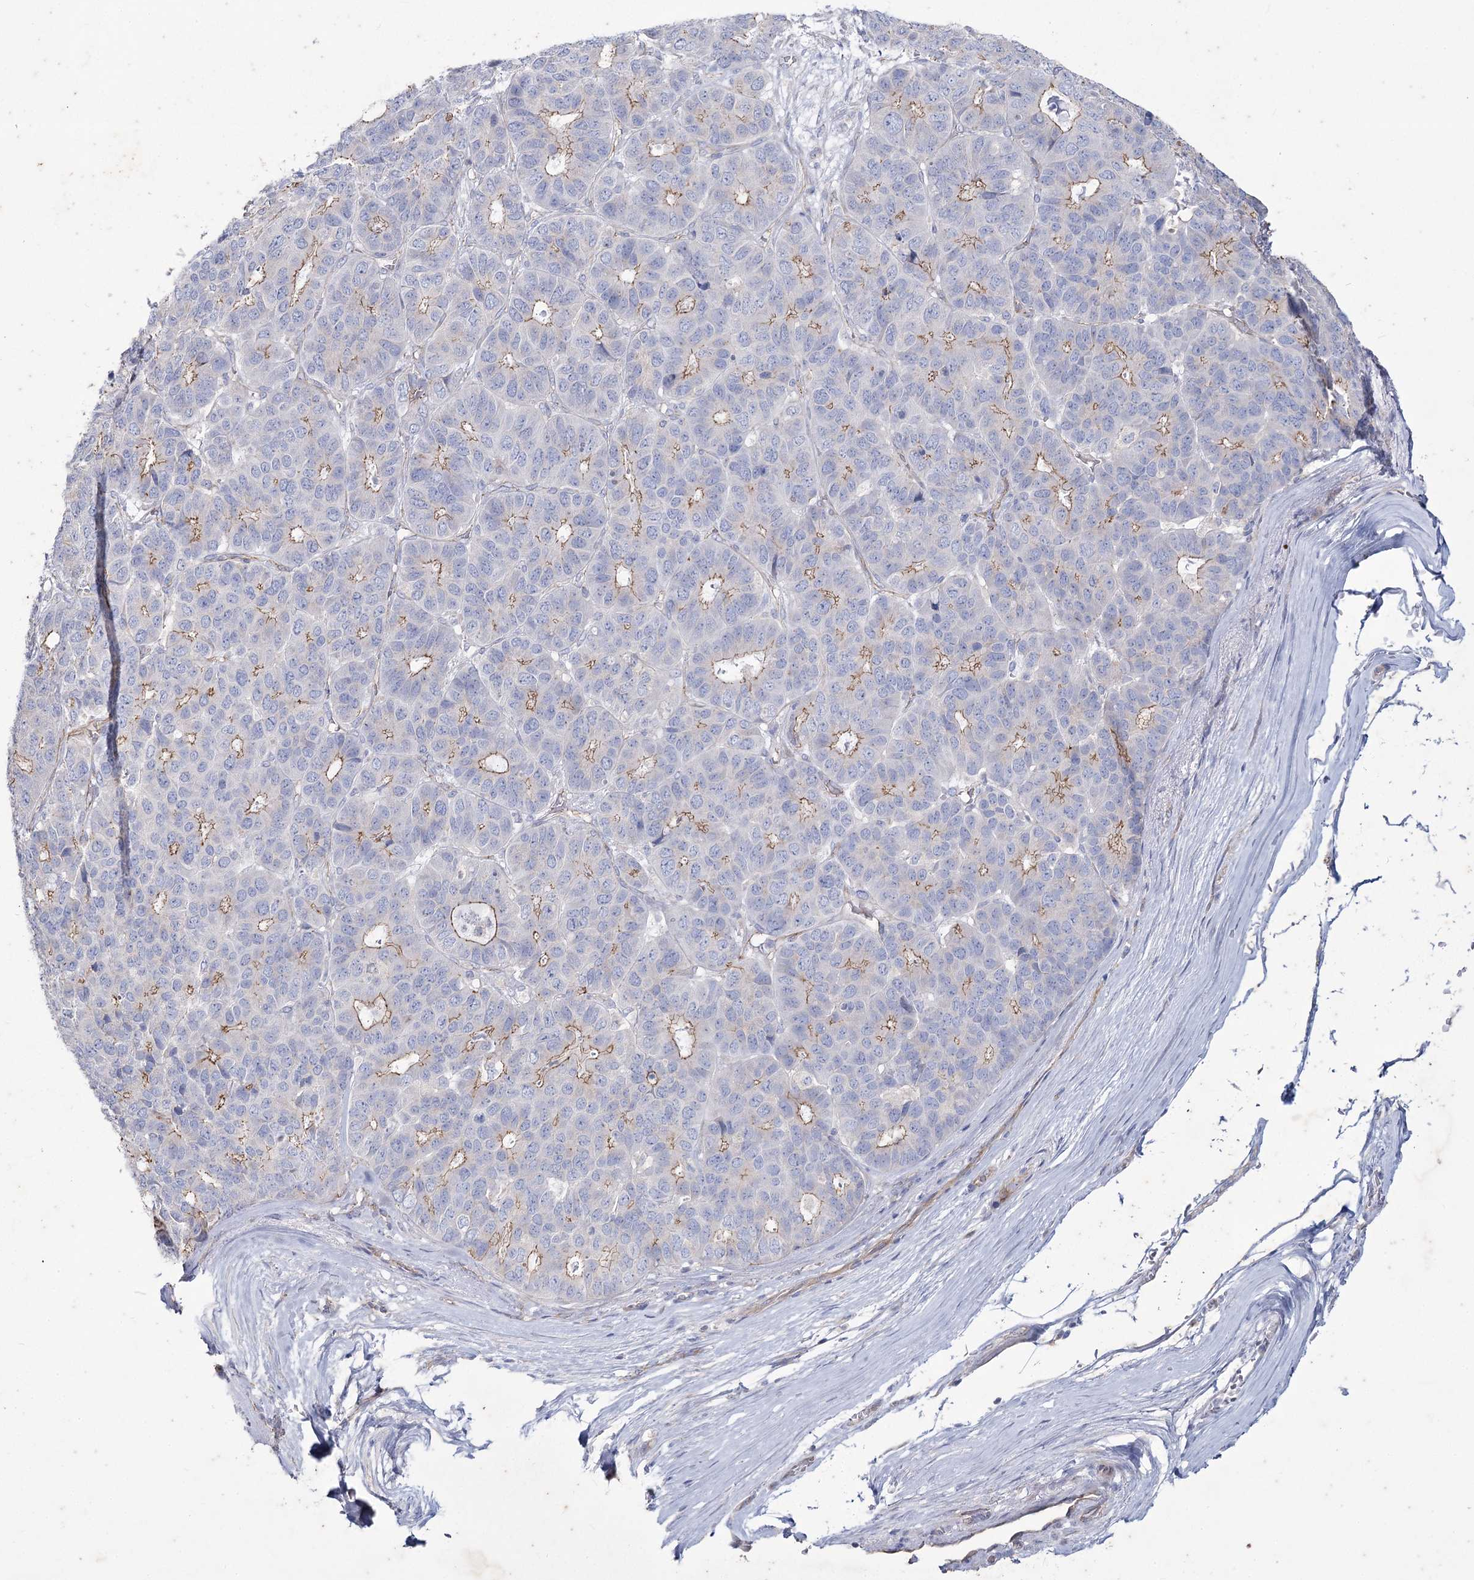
{"staining": {"intensity": "moderate", "quantity": "<25%", "location": "cytoplasmic/membranous"}, "tissue": "pancreatic cancer", "cell_type": "Tumor cells", "image_type": "cancer", "snomed": [{"axis": "morphology", "description": "Adenocarcinoma, NOS"}, {"axis": "topography", "description": "Pancreas"}], "caption": "Immunohistochemical staining of human adenocarcinoma (pancreatic) displays moderate cytoplasmic/membranous protein expression in about <25% of tumor cells. (DAB = brown stain, brightfield microscopy at high magnification).", "gene": "LDLRAD3", "patient": {"sex": "male", "age": 50}}